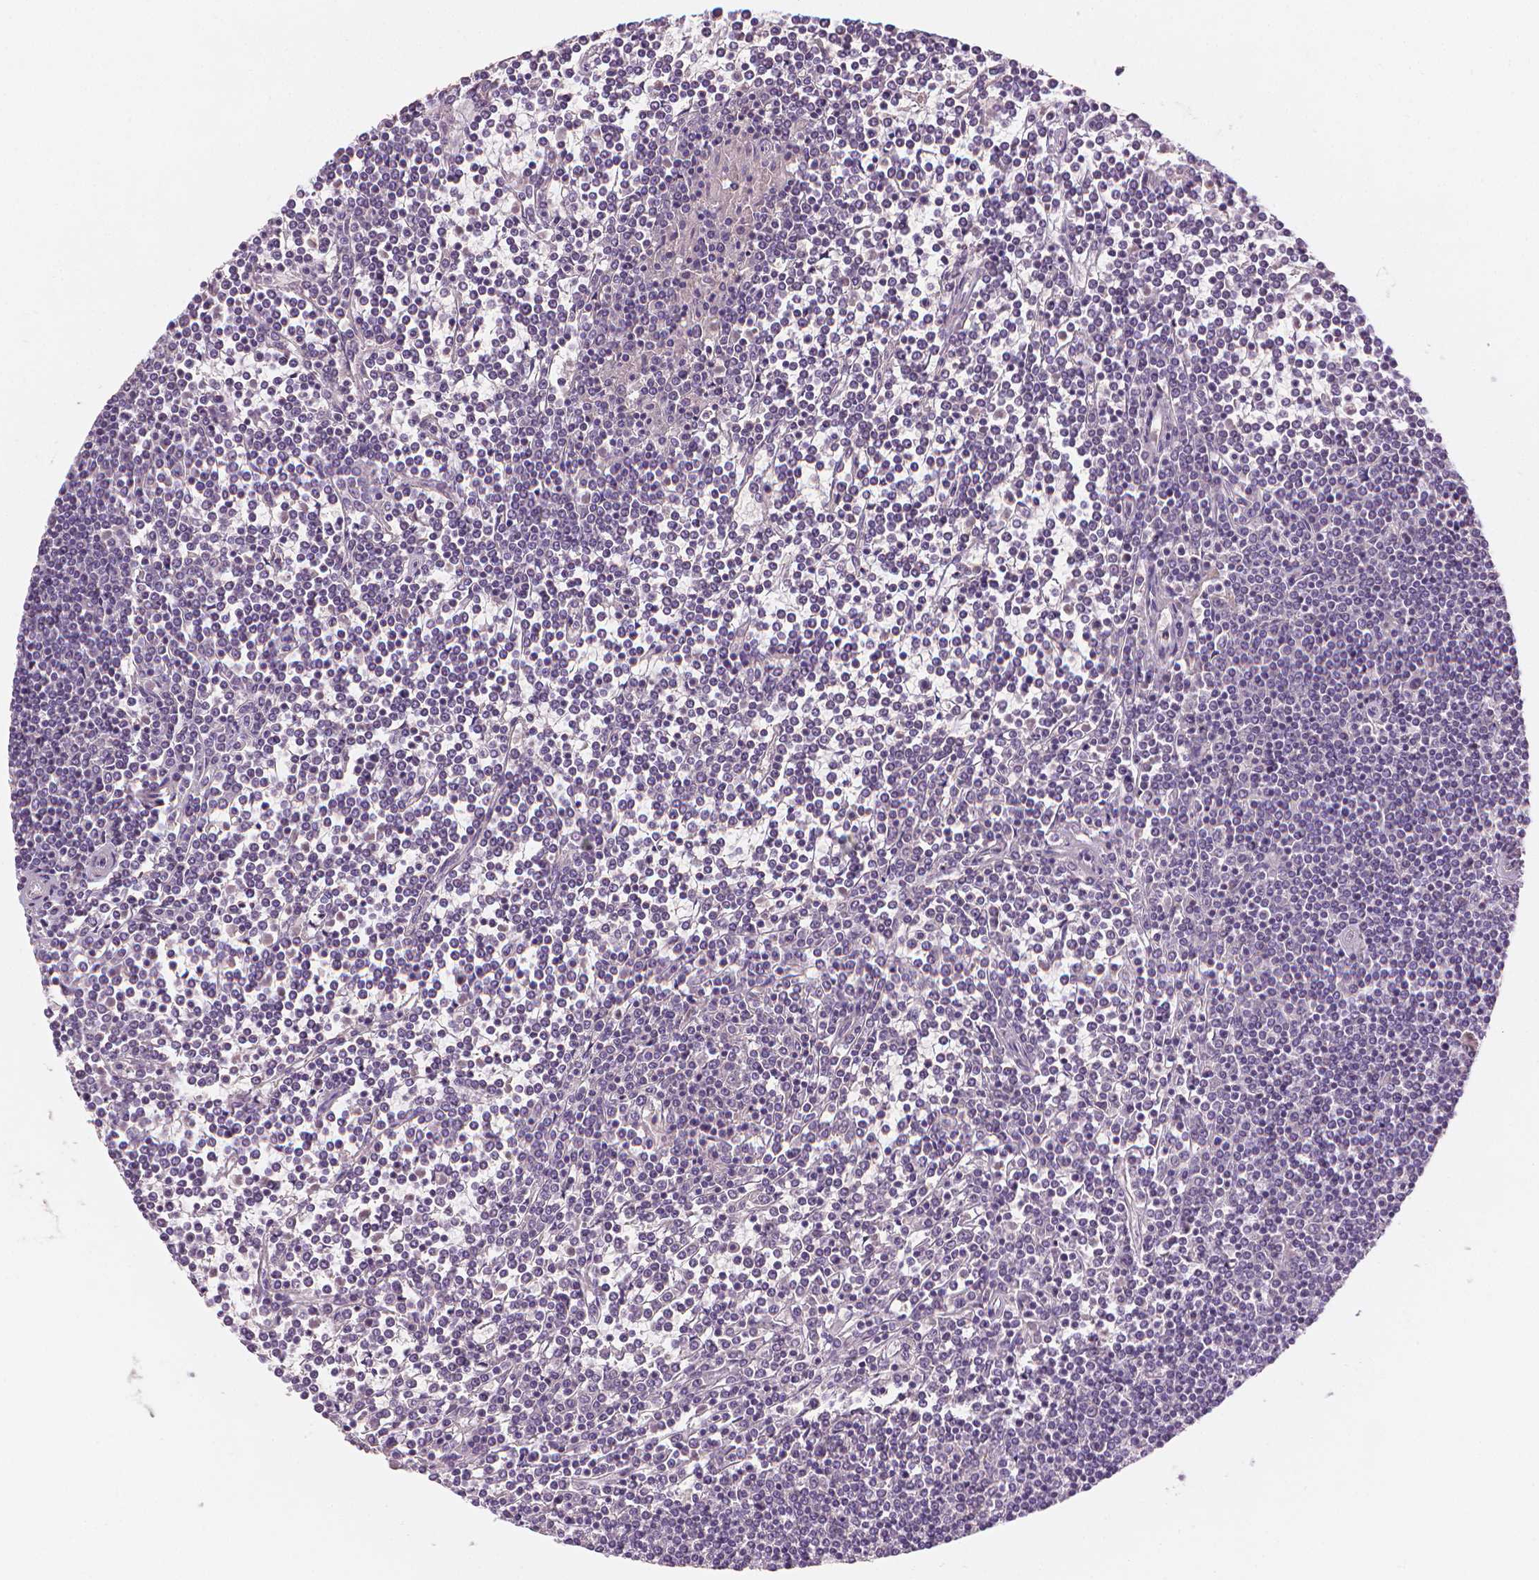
{"staining": {"intensity": "negative", "quantity": "none", "location": "none"}, "tissue": "lymphoma", "cell_type": "Tumor cells", "image_type": "cancer", "snomed": [{"axis": "morphology", "description": "Malignant lymphoma, non-Hodgkin's type, Low grade"}, {"axis": "topography", "description": "Spleen"}], "caption": "High magnification brightfield microscopy of malignant lymphoma, non-Hodgkin's type (low-grade) stained with DAB (brown) and counterstained with hematoxylin (blue): tumor cells show no significant expression. (Immunohistochemistry, brightfield microscopy, high magnification).", "gene": "FASN", "patient": {"sex": "female", "age": 19}}